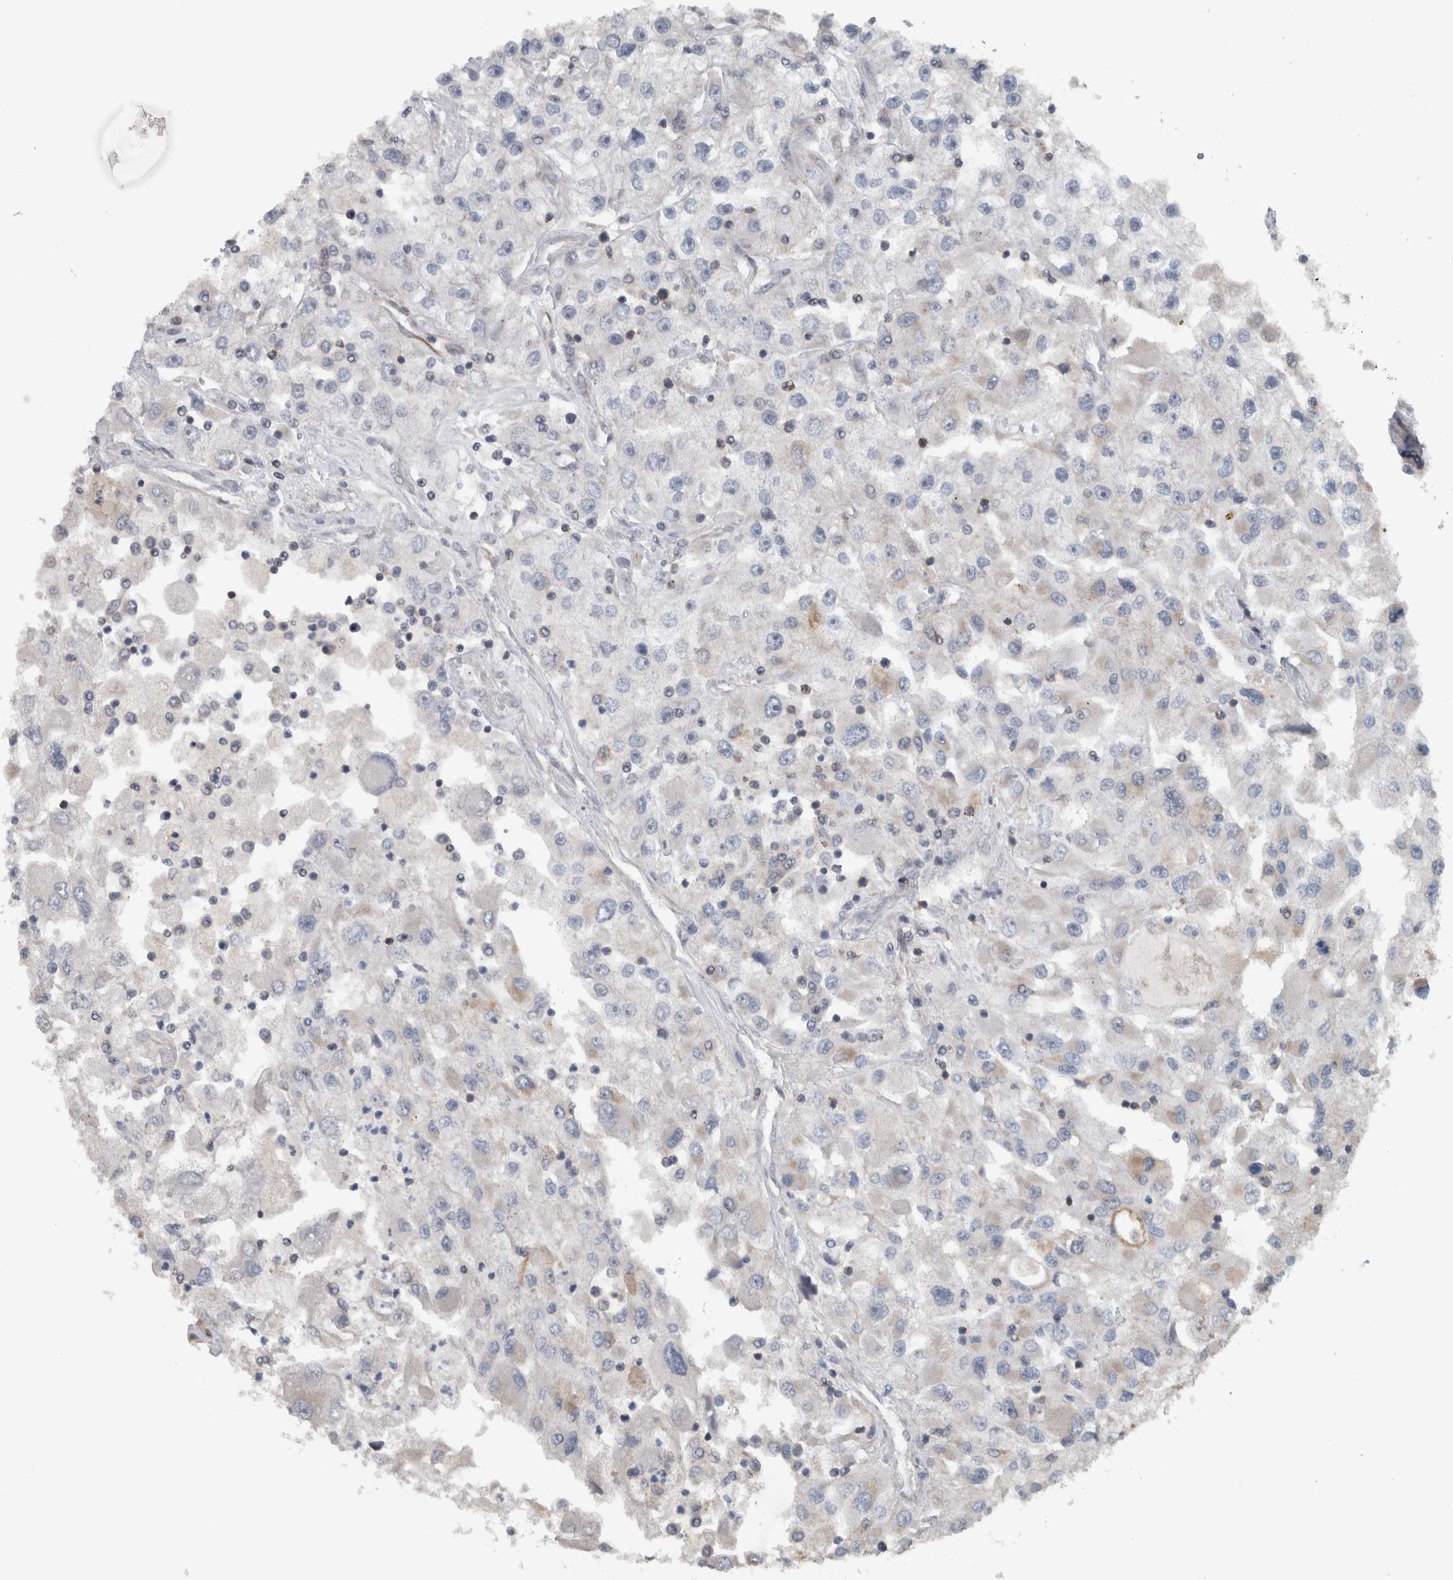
{"staining": {"intensity": "weak", "quantity": "<25%", "location": "cytoplasmic/membranous"}, "tissue": "renal cancer", "cell_type": "Tumor cells", "image_type": "cancer", "snomed": [{"axis": "morphology", "description": "Adenocarcinoma, NOS"}, {"axis": "topography", "description": "Kidney"}], "caption": "The image displays no significant staining in tumor cells of renal cancer. (Stains: DAB (3,3'-diaminobenzidine) immunohistochemistry (IHC) with hematoxylin counter stain, Microscopy: brightfield microscopy at high magnification).", "gene": "BAIAP2L1", "patient": {"sex": "female", "age": 52}}